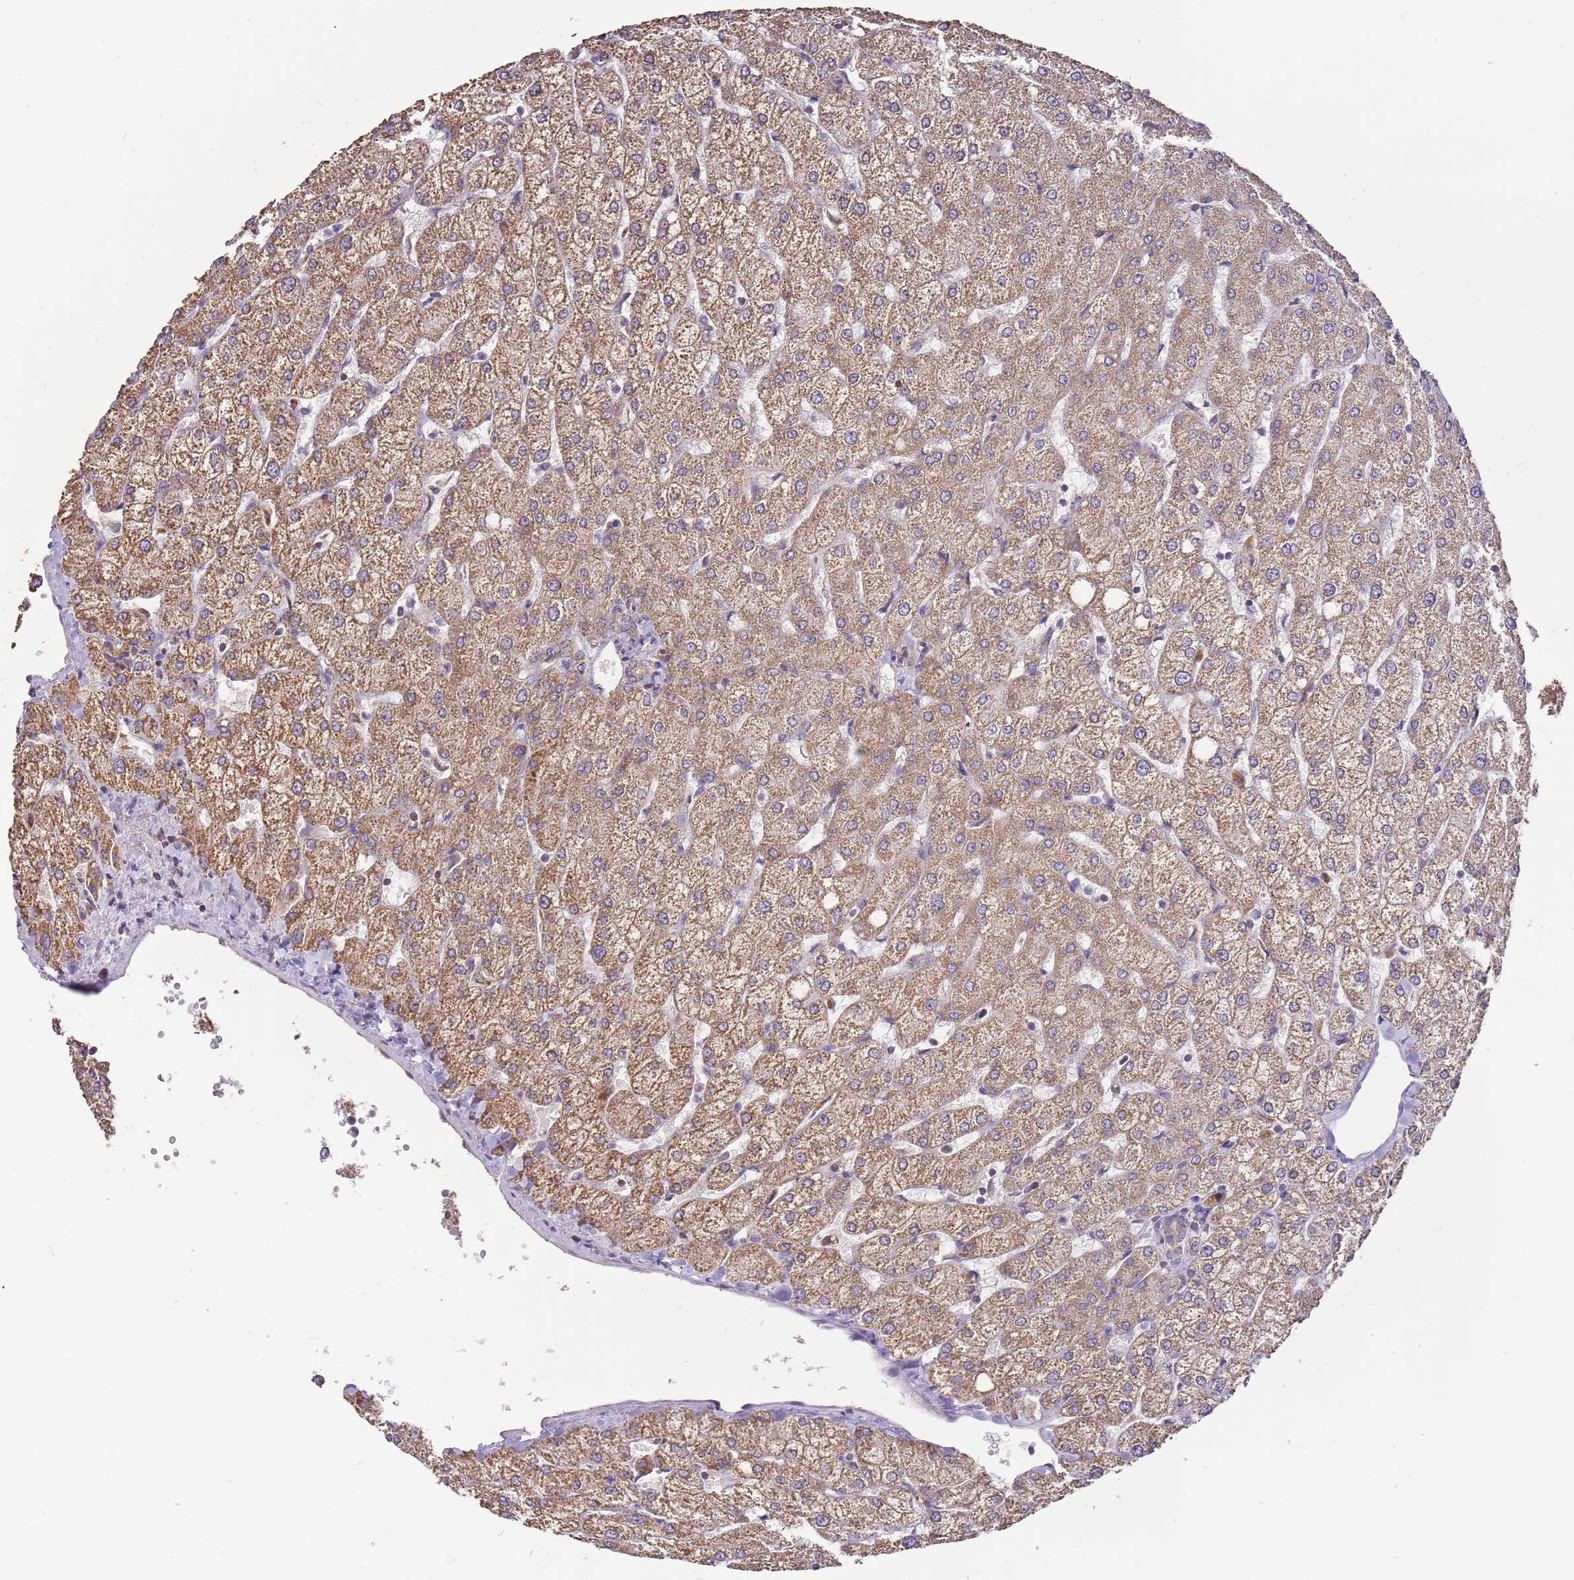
{"staining": {"intensity": "negative", "quantity": "none", "location": "none"}, "tissue": "liver", "cell_type": "Cholangiocytes", "image_type": "normal", "snomed": [{"axis": "morphology", "description": "Normal tissue, NOS"}, {"axis": "topography", "description": "Liver"}], "caption": "An immunohistochemistry photomicrograph of normal liver is shown. There is no staining in cholangiocytes of liver.", "gene": "DOCK9", "patient": {"sex": "female", "age": 54}}